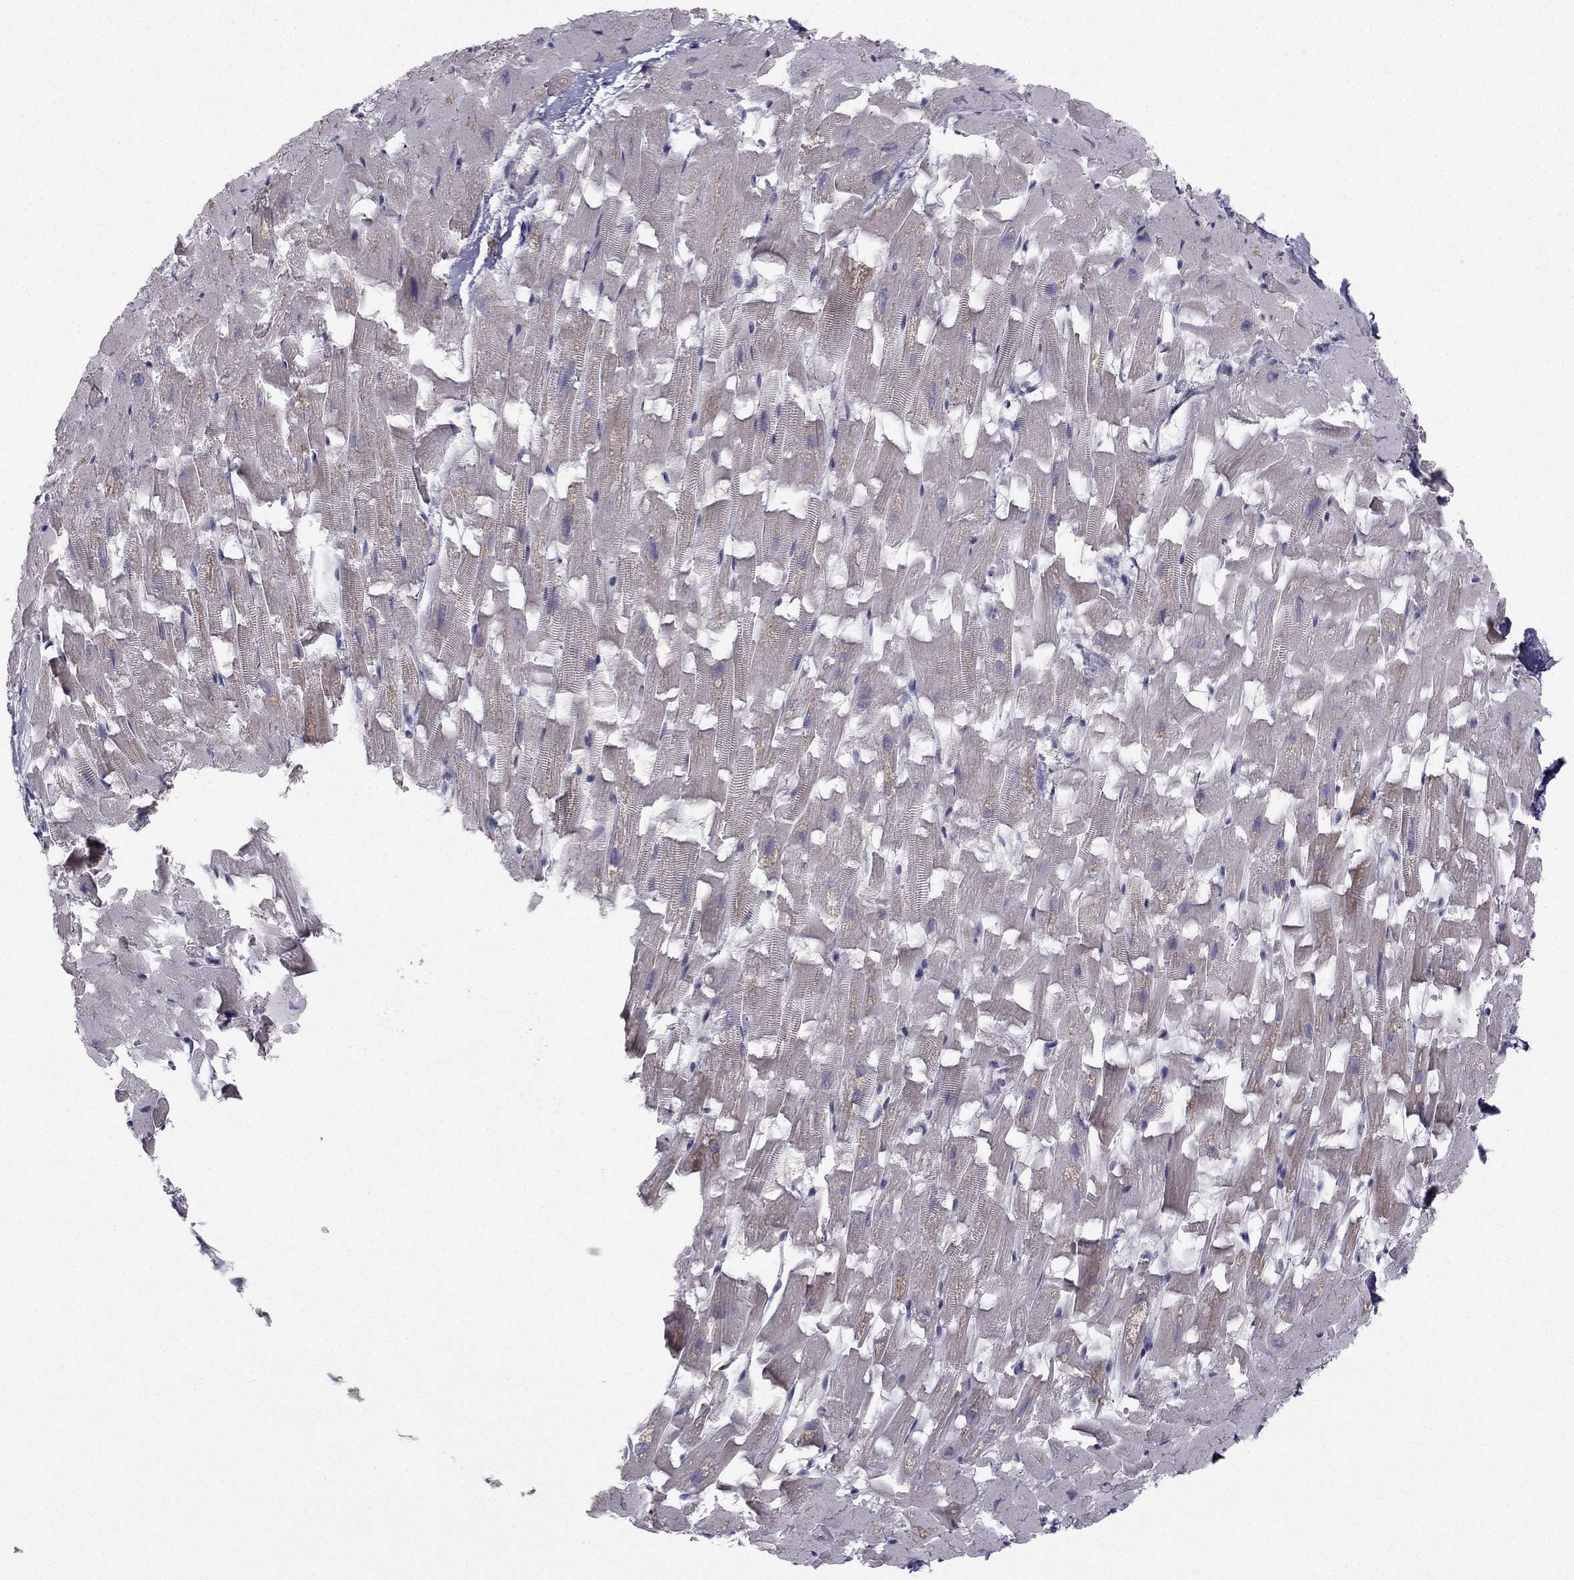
{"staining": {"intensity": "weak", "quantity": "<25%", "location": "cytoplasmic/membranous"}, "tissue": "heart muscle", "cell_type": "Cardiomyocytes", "image_type": "normal", "snomed": [{"axis": "morphology", "description": "Normal tissue, NOS"}, {"axis": "topography", "description": "Heart"}], "caption": "Immunohistochemistry of unremarkable heart muscle reveals no positivity in cardiomyocytes. Brightfield microscopy of IHC stained with DAB (brown) and hematoxylin (blue), captured at high magnification.", "gene": "C5orf49", "patient": {"sex": "female", "age": 64}}